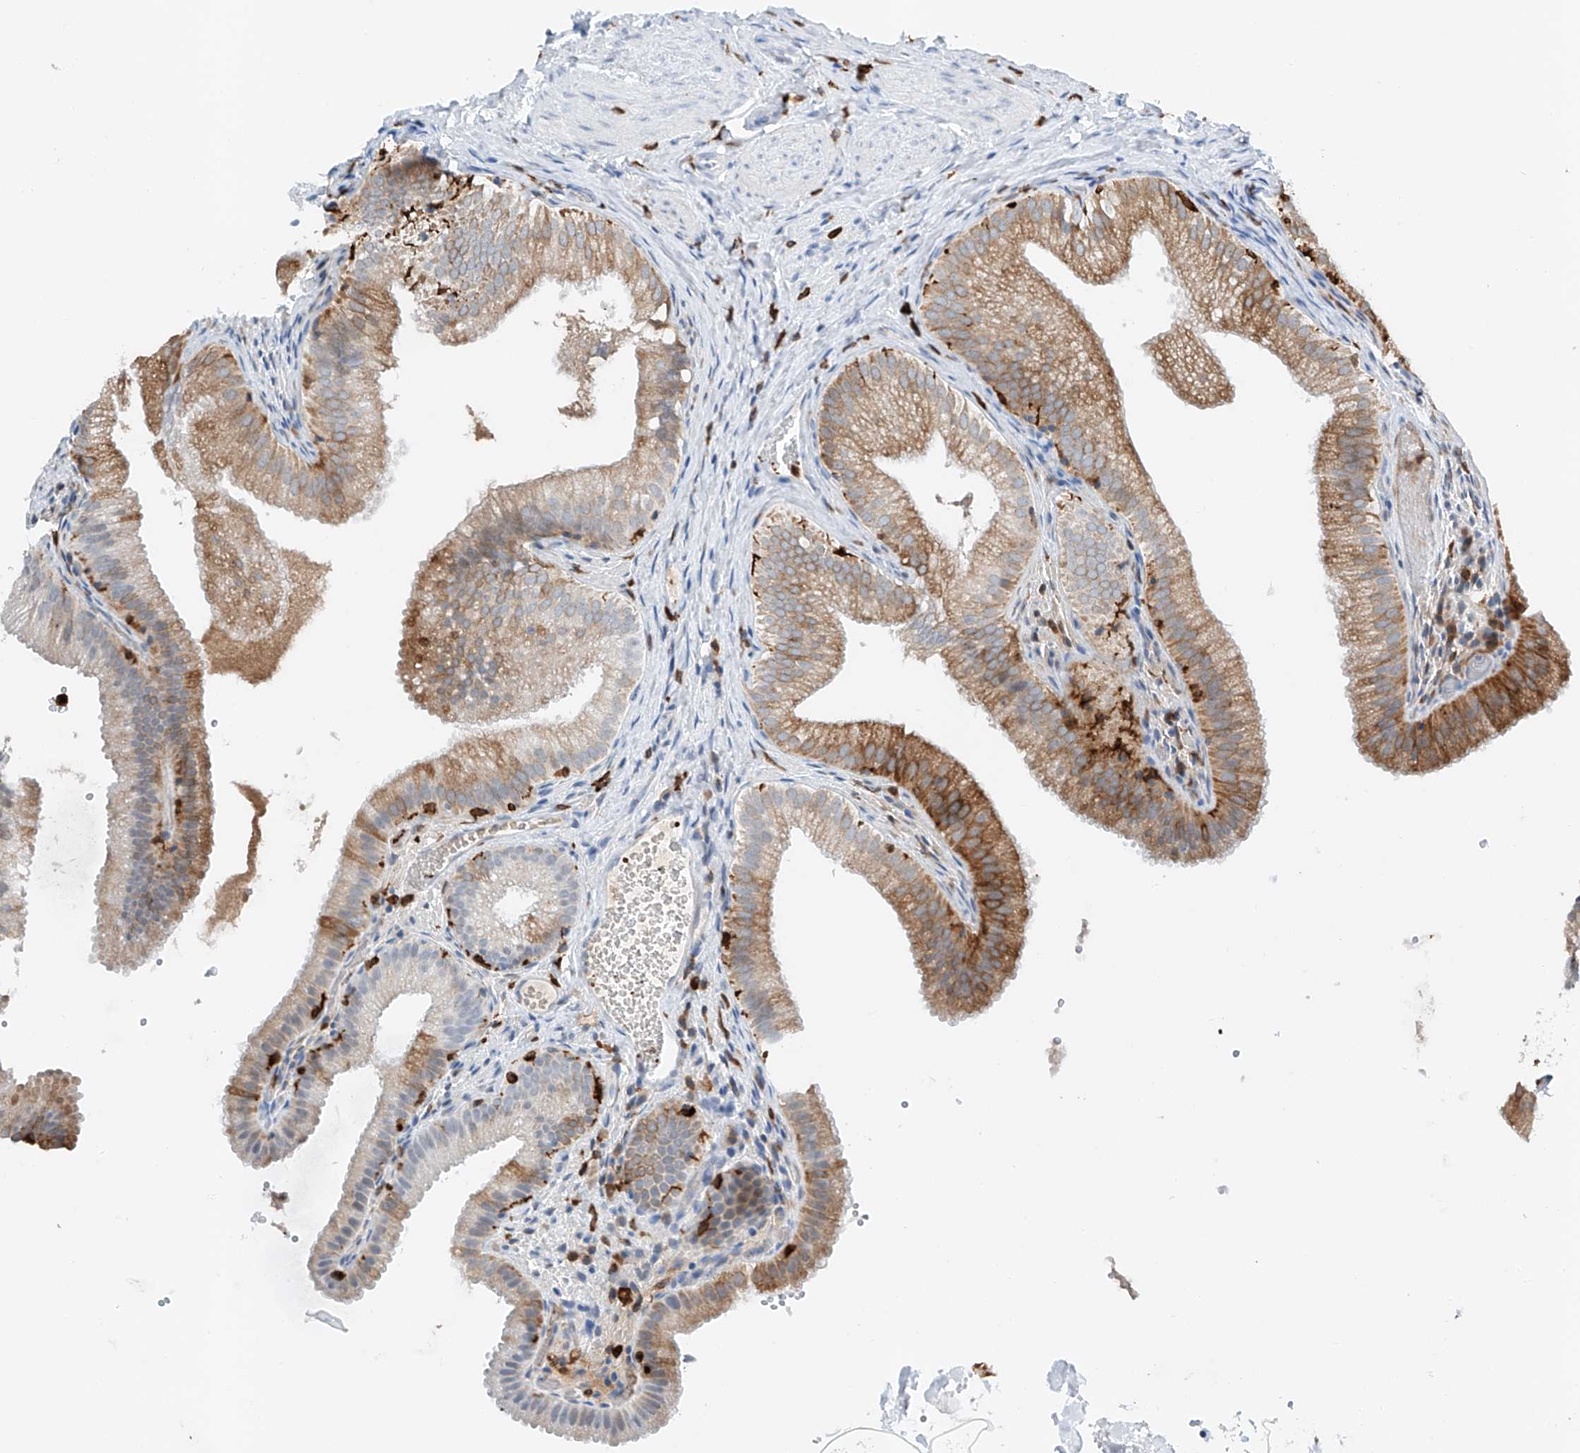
{"staining": {"intensity": "moderate", "quantity": "25%-75%", "location": "cytoplasmic/membranous"}, "tissue": "gallbladder", "cell_type": "Glandular cells", "image_type": "normal", "snomed": [{"axis": "morphology", "description": "Normal tissue, NOS"}, {"axis": "topography", "description": "Gallbladder"}], "caption": "Glandular cells demonstrate medium levels of moderate cytoplasmic/membranous expression in about 25%-75% of cells in unremarkable gallbladder.", "gene": "TBXAS1", "patient": {"sex": "female", "age": 30}}